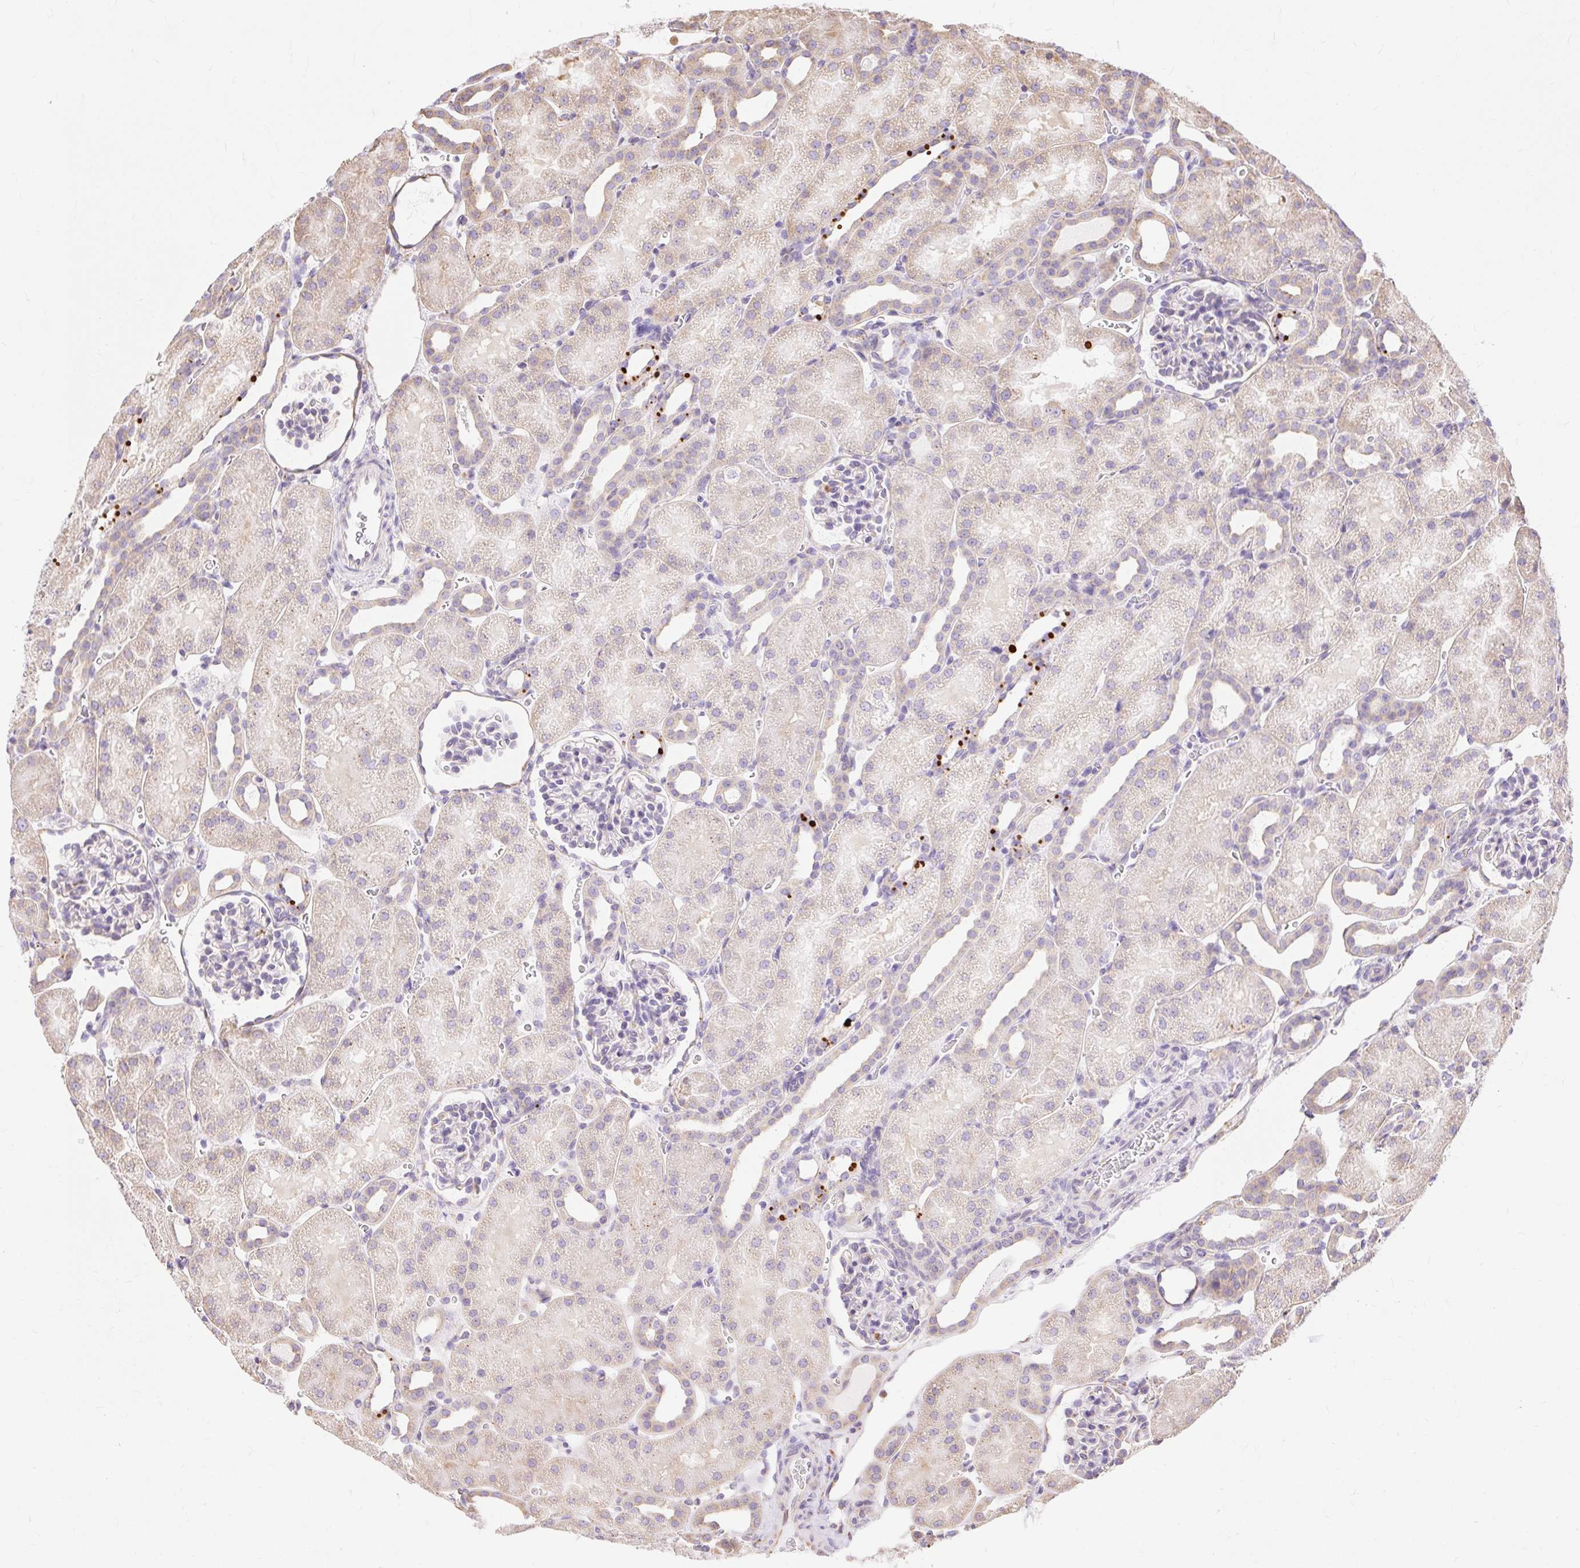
{"staining": {"intensity": "moderate", "quantity": "<25%", "location": "cytoplasmic/membranous"}, "tissue": "kidney", "cell_type": "Cells in glomeruli", "image_type": "normal", "snomed": [{"axis": "morphology", "description": "Normal tissue, NOS"}, {"axis": "topography", "description": "Kidney"}], "caption": "About <25% of cells in glomeruli in benign human kidney demonstrate moderate cytoplasmic/membranous protein positivity as visualized by brown immunohistochemical staining.", "gene": "ENSG00000260836", "patient": {"sex": "male", "age": 2}}